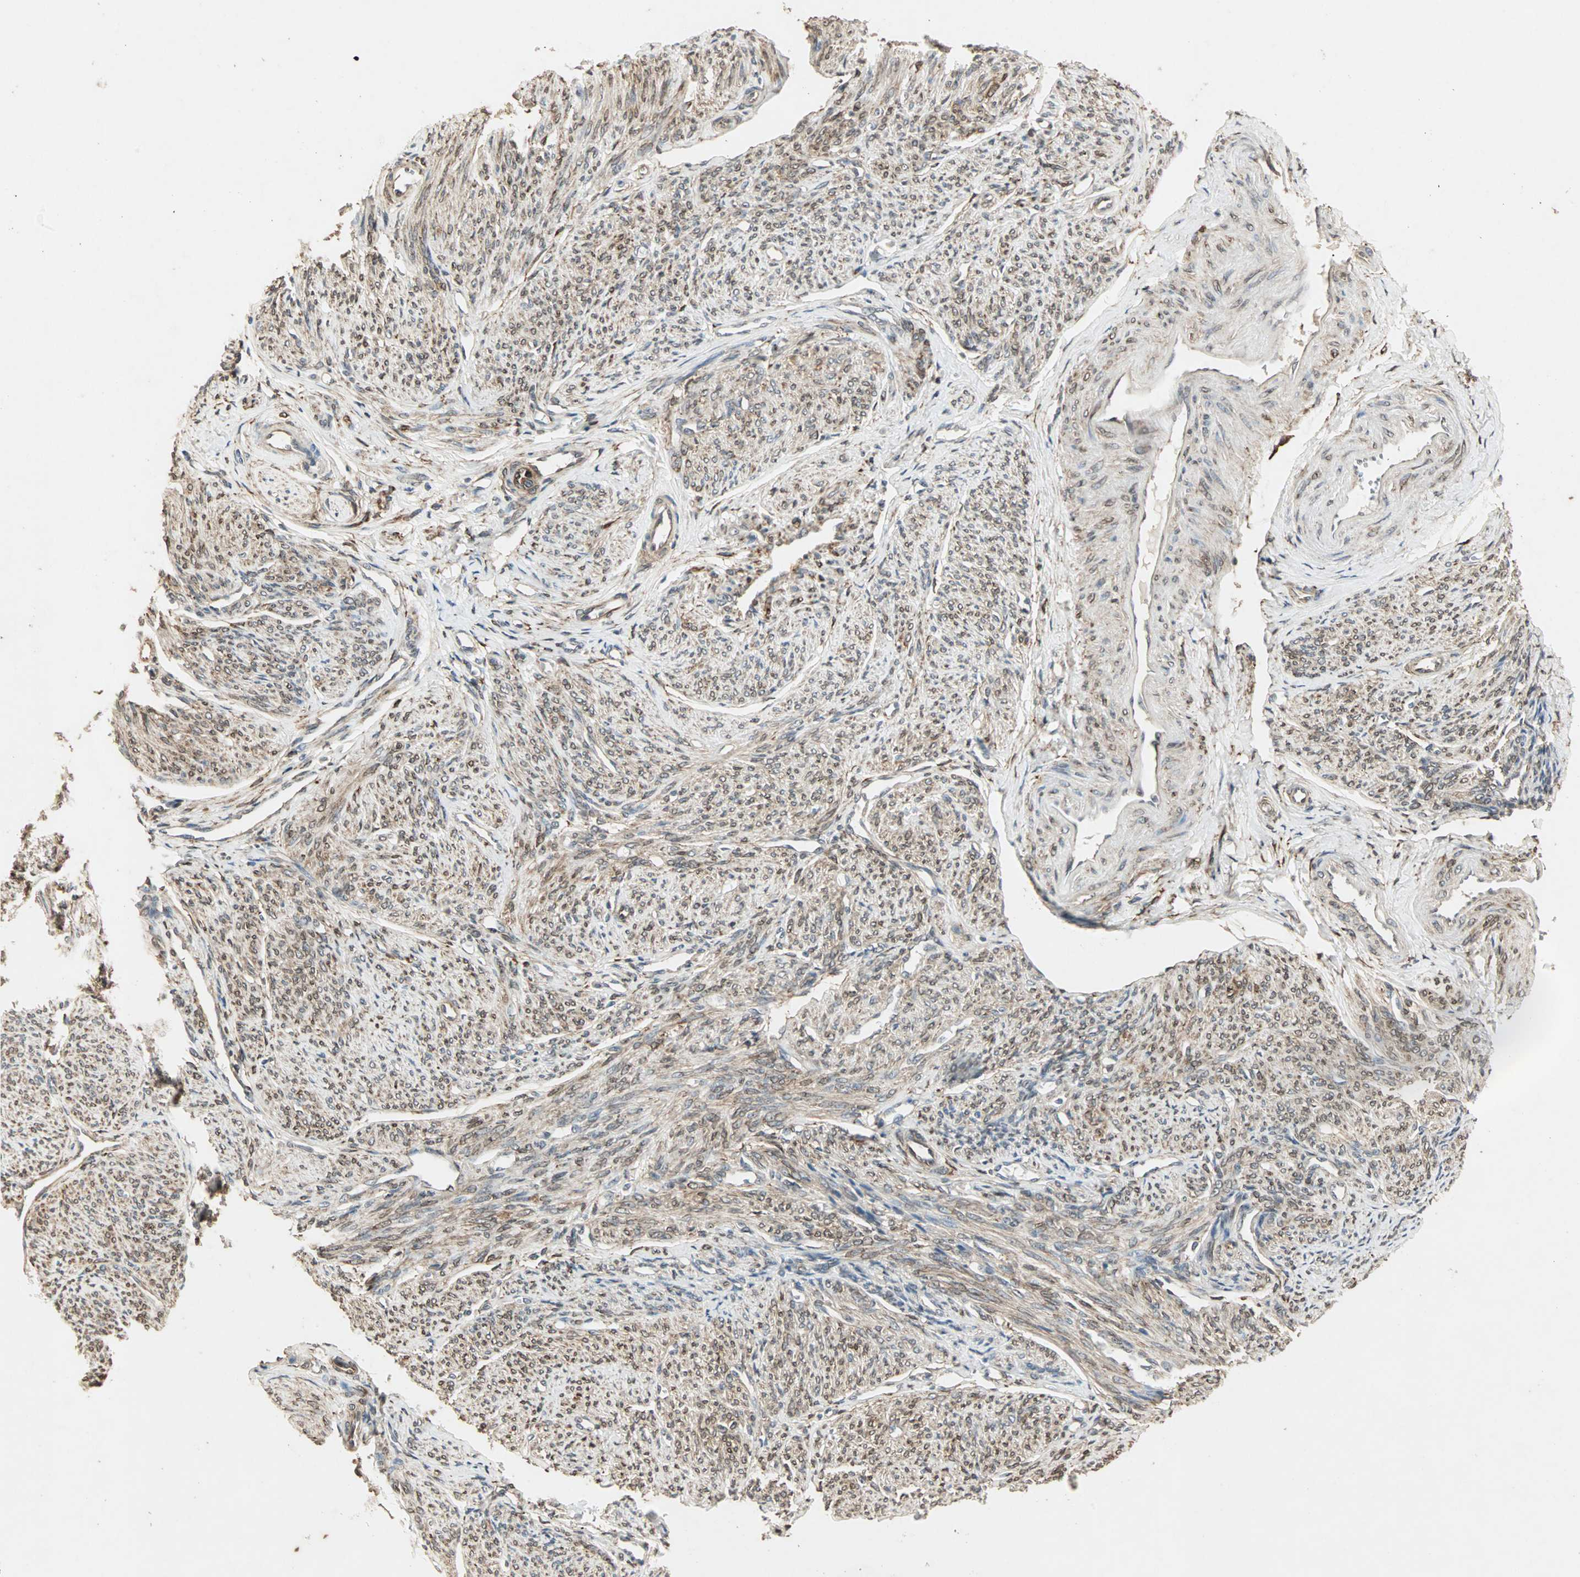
{"staining": {"intensity": "weak", "quantity": ">75%", "location": "cytoplasmic/membranous"}, "tissue": "smooth muscle", "cell_type": "Smooth muscle cells", "image_type": "normal", "snomed": [{"axis": "morphology", "description": "Normal tissue, NOS"}, {"axis": "topography", "description": "Smooth muscle"}], "caption": "Human smooth muscle stained for a protein (brown) shows weak cytoplasmic/membranous positive expression in approximately >75% of smooth muscle cells.", "gene": "TRPV4", "patient": {"sex": "female", "age": 65}}